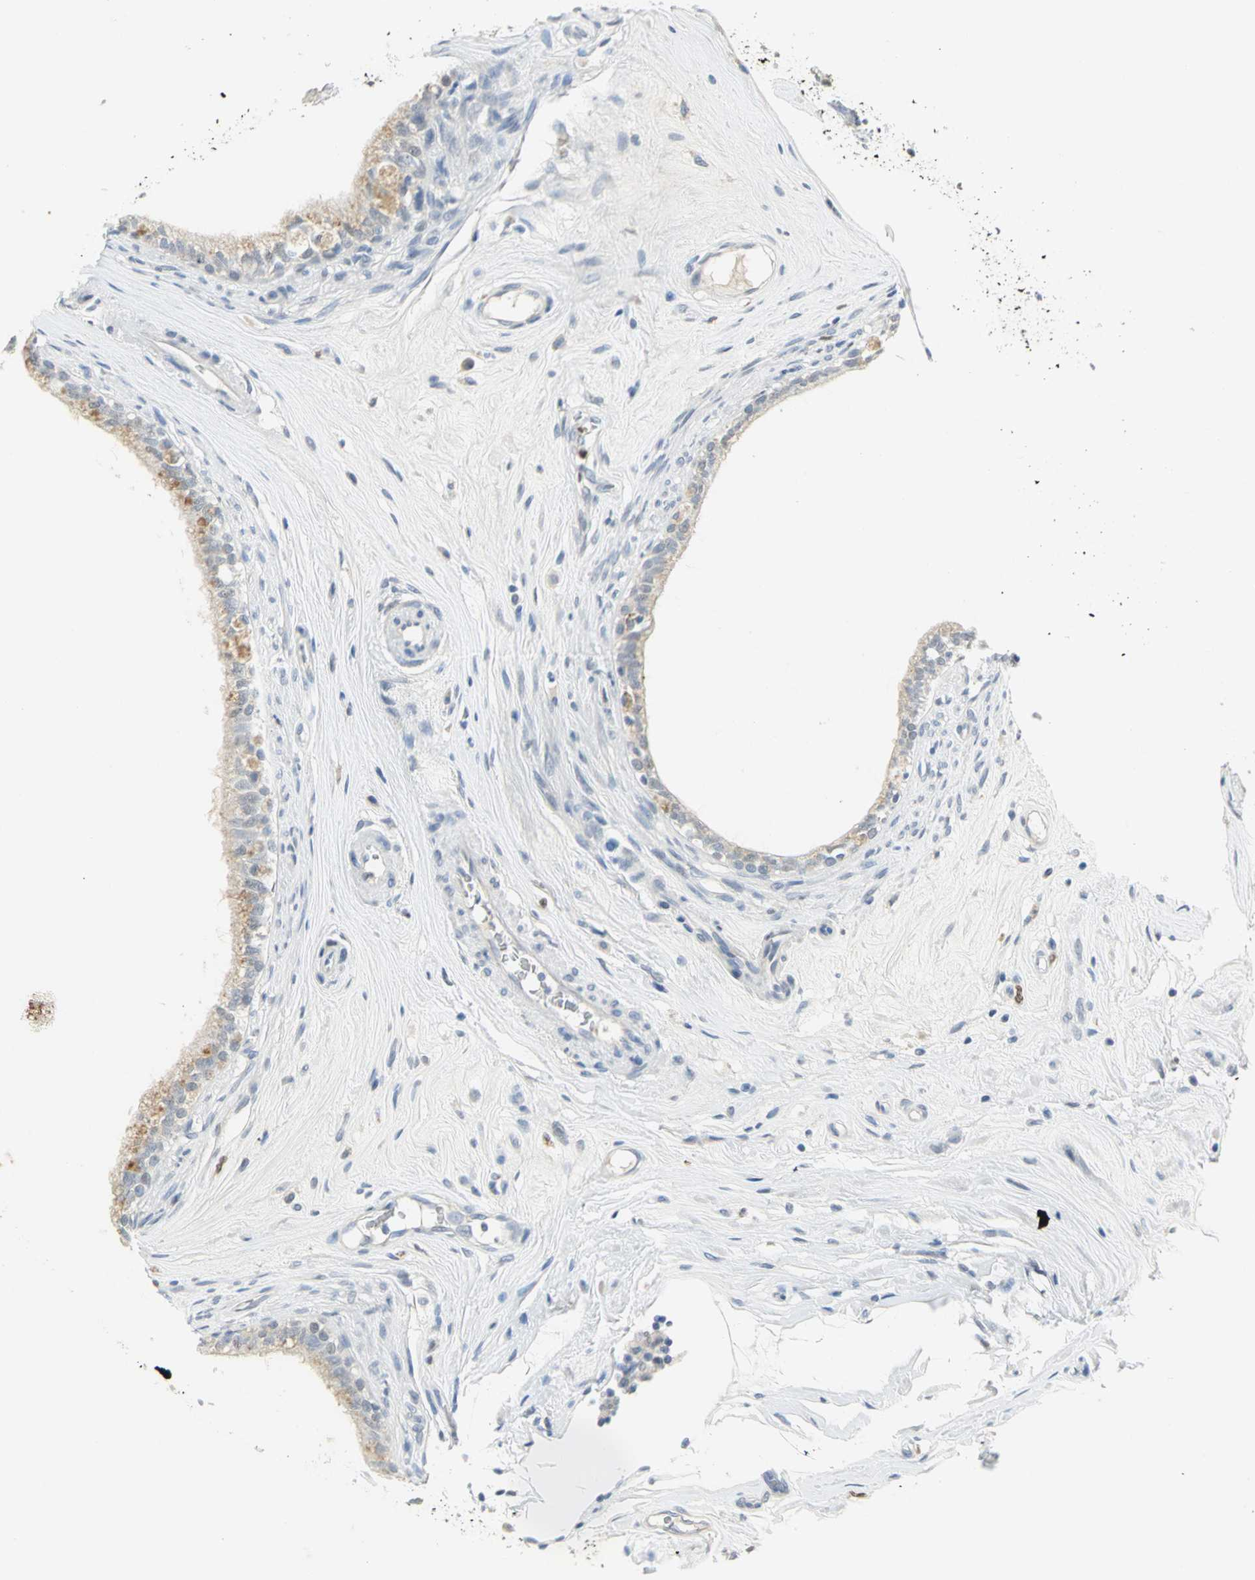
{"staining": {"intensity": "weak", "quantity": ">75%", "location": "cytoplasmic/membranous"}, "tissue": "epididymis", "cell_type": "Glandular cells", "image_type": "normal", "snomed": [{"axis": "morphology", "description": "Normal tissue, NOS"}, {"axis": "morphology", "description": "Inflammation, NOS"}, {"axis": "topography", "description": "Epididymis"}], "caption": "This image exhibits immunohistochemistry (IHC) staining of normal epididymis, with low weak cytoplasmic/membranous staining in about >75% of glandular cells.", "gene": "BCL6", "patient": {"sex": "male", "age": 84}}